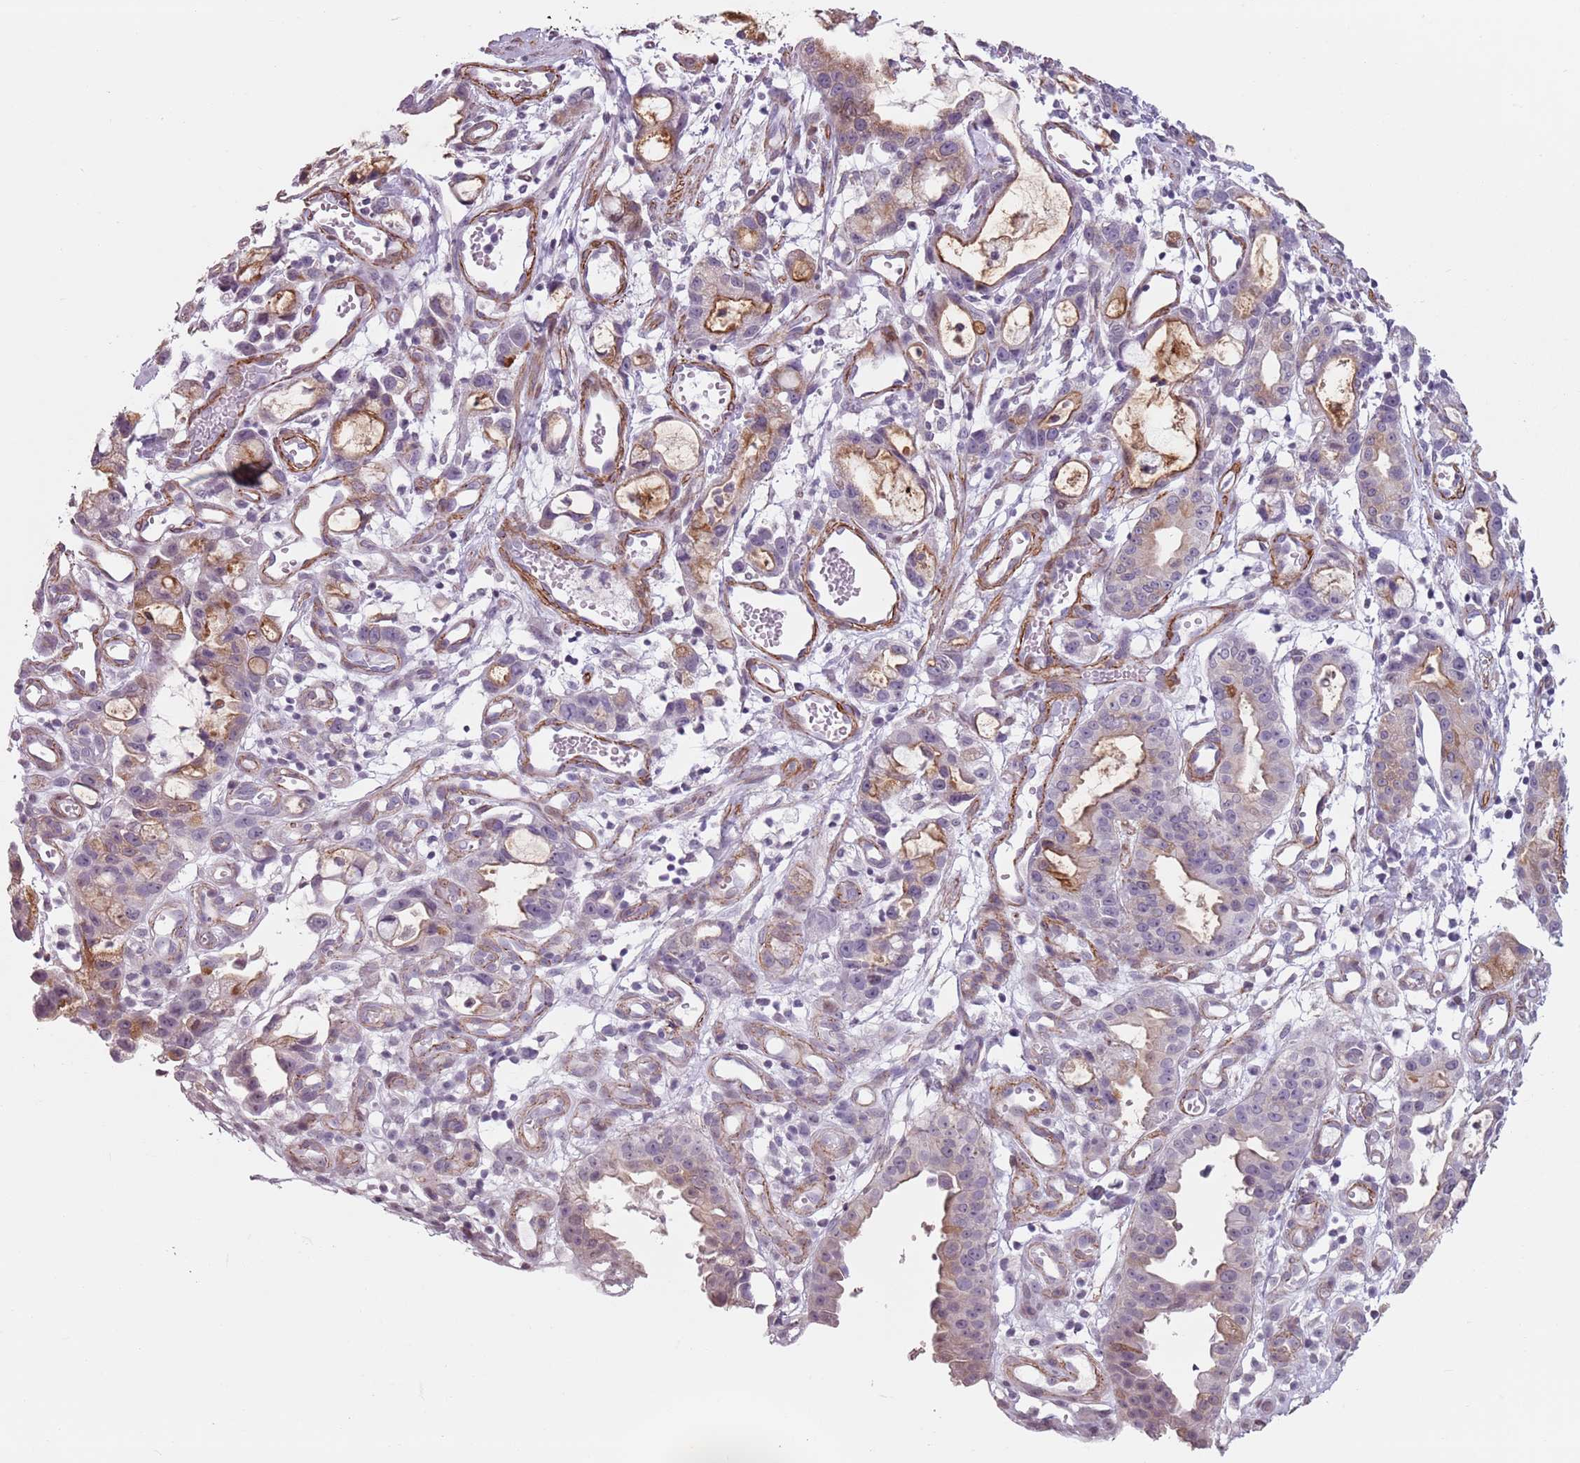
{"staining": {"intensity": "weak", "quantity": "25%-75%", "location": "cytoplasmic/membranous"}, "tissue": "stomach cancer", "cell_type": "Tumor cells", "image_type": "cancer", "snomed": [{"axis": "morphology", "description": "Adenocarcinoma, NOS"}, {"axis": "topography", "description": "Stomach"}], "caption": "Stomach cancer (adenocarcinoma) stained for a protein (brown) reveals weak cytoplasmic/membranous positive positivity in about 25%-75% of tumor cells.", "gene": "TMC4", "patient": {"sex": "male", "age": 55}}